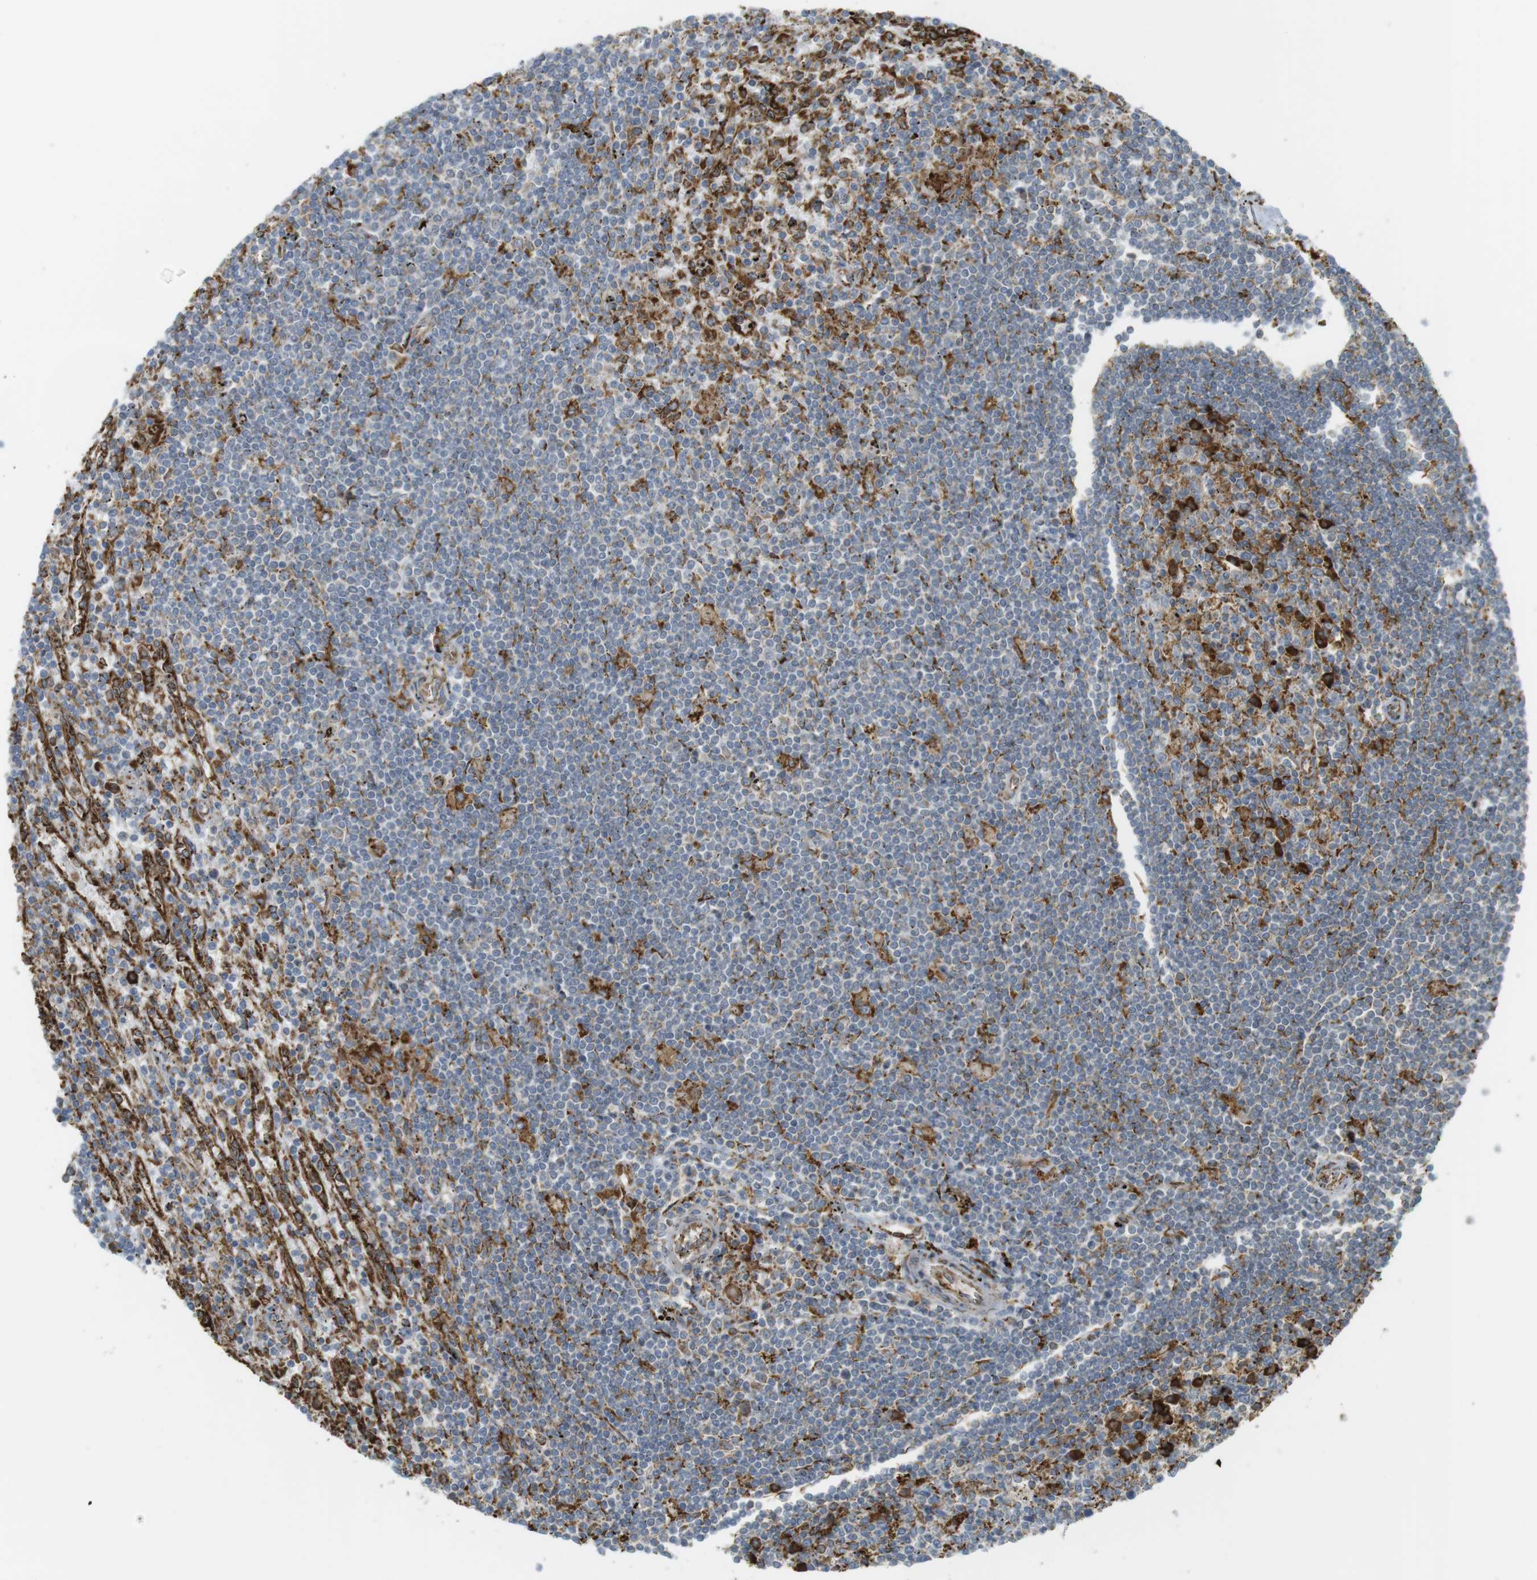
{"staining": {"intensity": "strong", "quantity": "<25%", "location": "cytoplasmic/membranous"}, "tissue": "lymphoma", "cell_type": "Tumor cells", "image_type": "cancer", "snomed": [{"axis": "morphology", "description": "Malignant lymphoma, non-Hodgkin's type, Low grade"}, {"axis": "topography", "description": "Spleen"}], "caption": "The immunohistochemical stain labels strong cytoplasmic/membranous expression in tumor cells of malignant lymphoma, non-Hodgkin's type (low-grade) tissue.", "gene": "MBOAT2", "patient": {"sex": "male", "age": 76}}